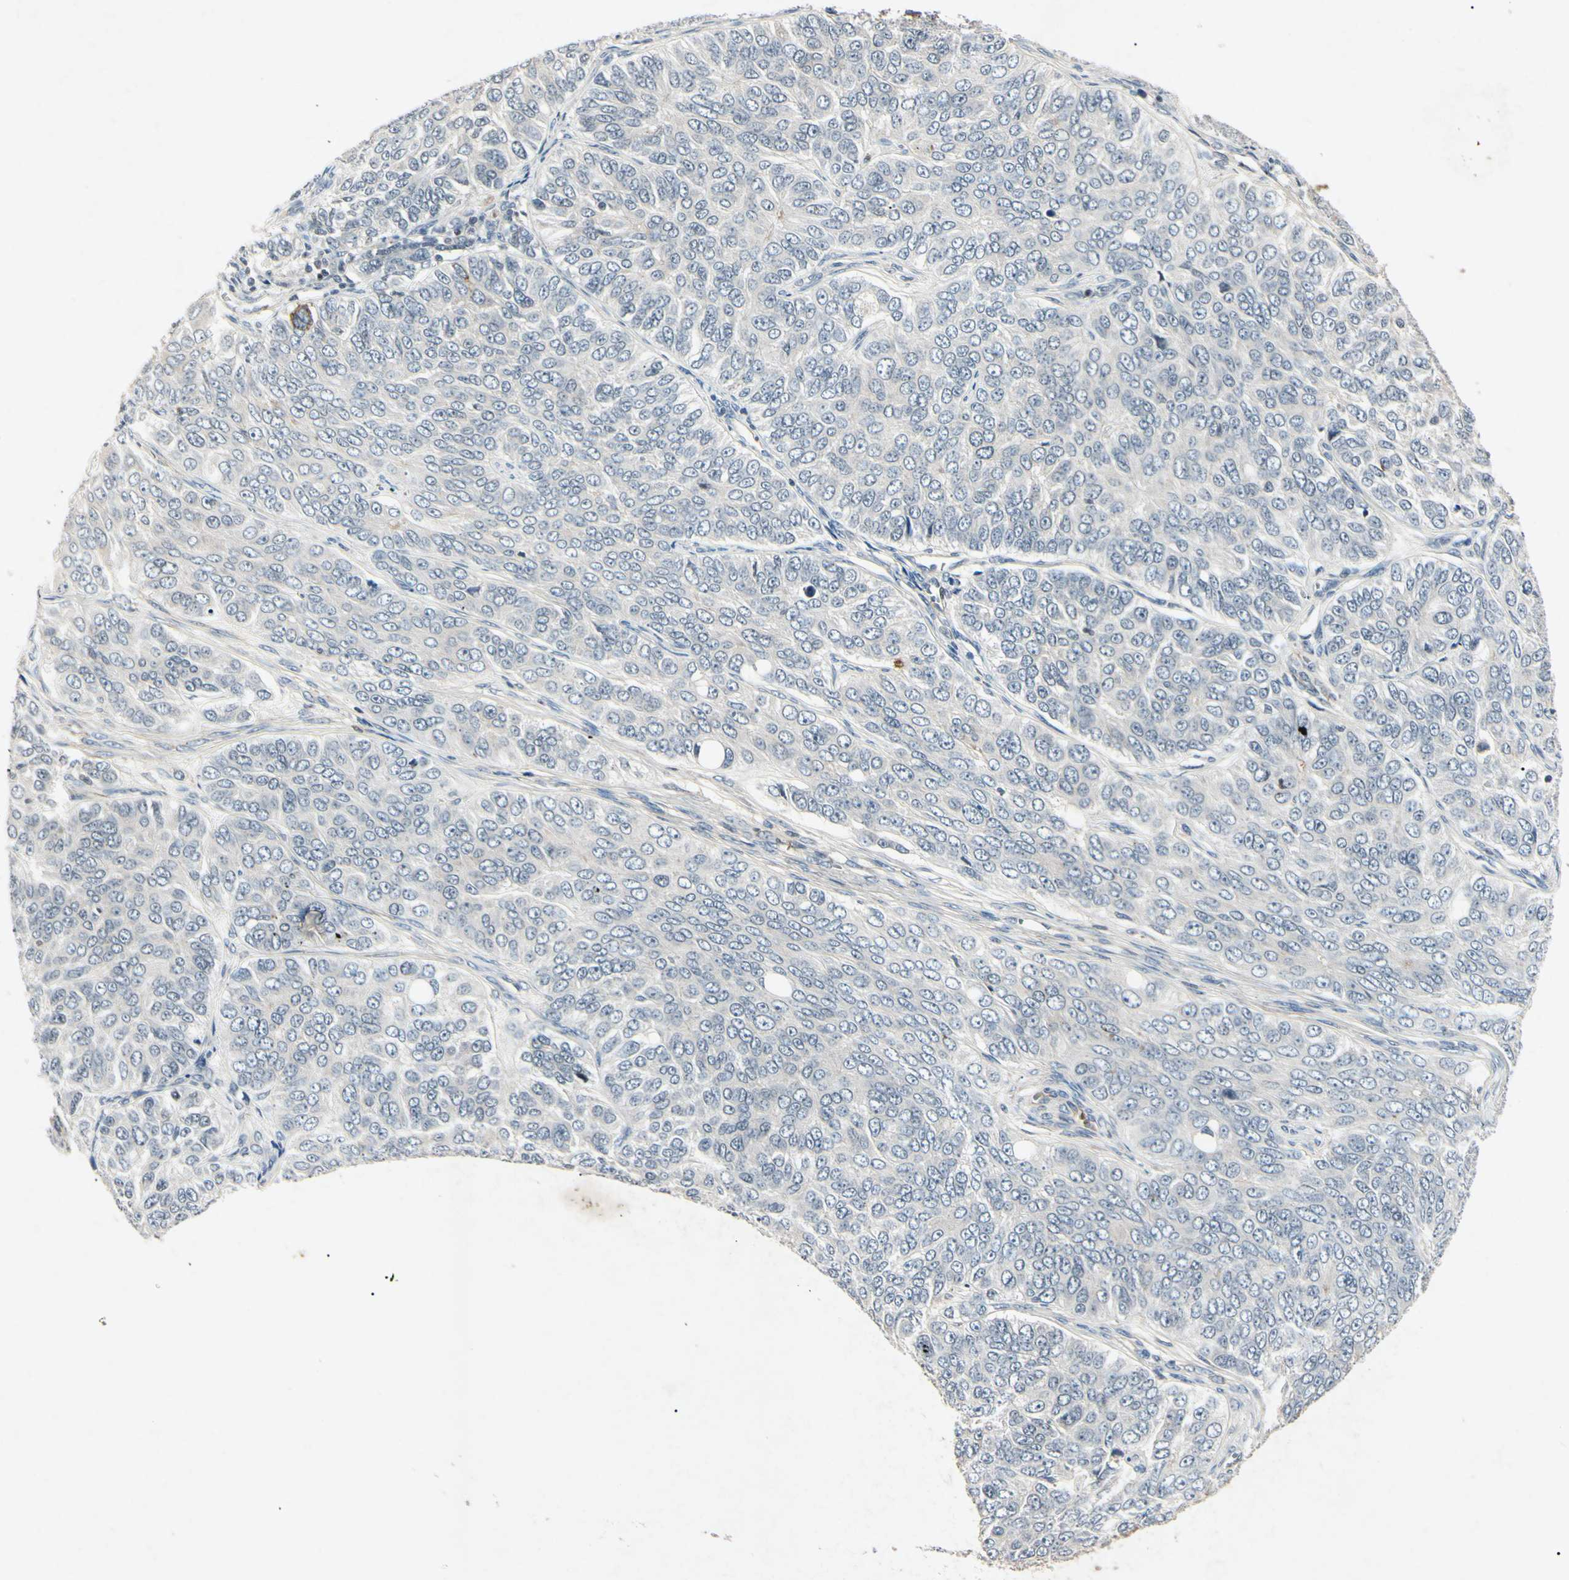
{"staining": {"intensity": "negative", "quantity": "none", "location": "none"}, "tissue": "ovarian cancer", "cell_type": "Tumor cells", "image_type": "cancer", "snomed": [{"axis": "morphology", "description": "Carcinoma, endometroid"}, {"axis": "topography", "description": "Ovary"}], "caption": "A high-resolution photomicrograph shows immunohistochemistry staining of ovarian cancer (endometroid carcinoma), which displays no significant expression in tumor cells. (Brightfield microscopy of DAB (3,3'-diaminobenzidine) immunohistochemistry at high magnification).", "gene": "AEBP1", "patient": {"sex": "female", "age": 51}}